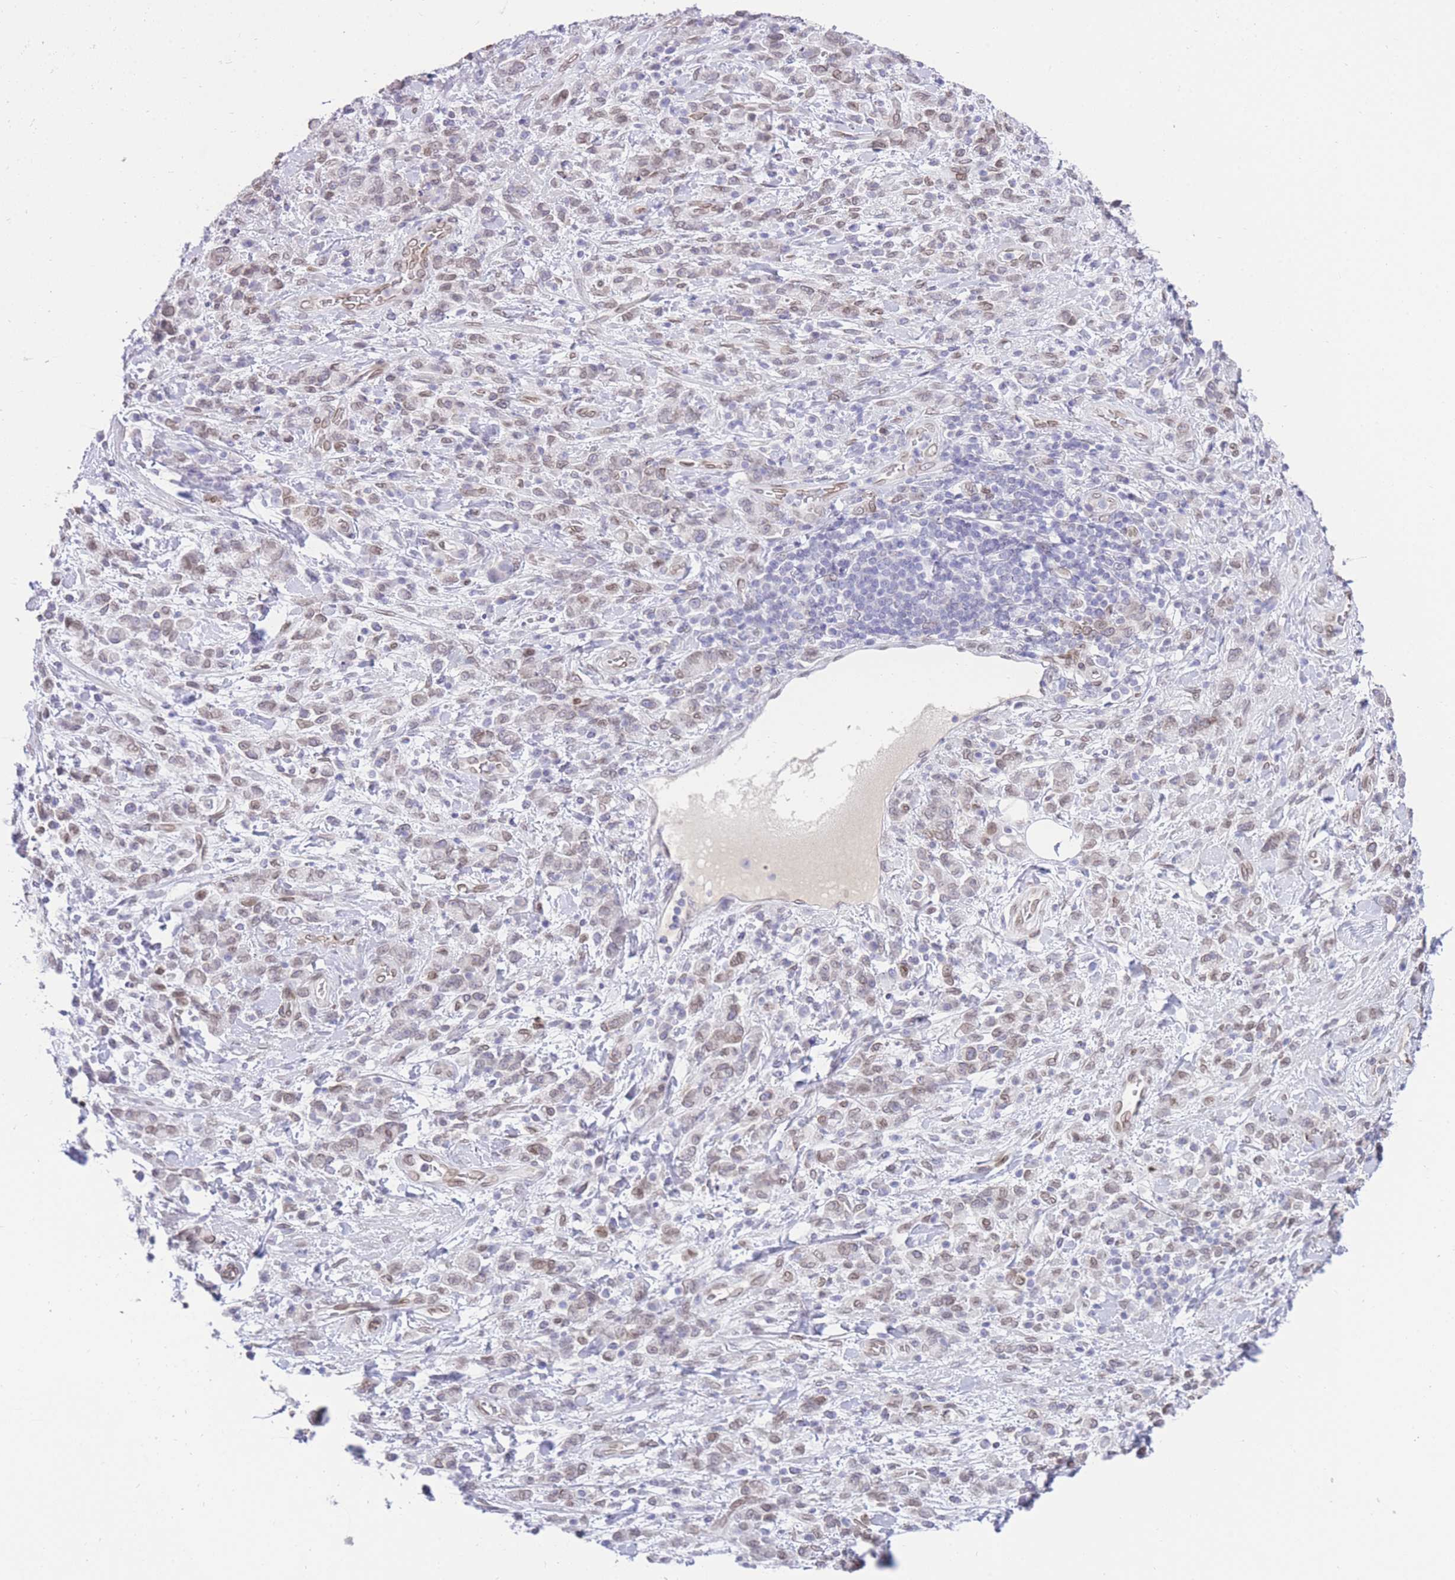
{"staining": {"intensity": "weak", "quantity": ">75%", "location": "cytoplasmic/membranous,nuclear"}, "tissue": "stomach cancer", "cell_type": "Tumor cells", "image_type": "cancer", "snomed": [{"axis": "morphology", "description": "Adenocarcinoma, NOS"}, {"axis": "topography", "description": "Stomach"}], "caption": "Approximately >75% of tumor cells in adenocarcinoma (stomach) show weak cytoplasmic/membranous and nuclear protein staining as visualized by brown immunohistochemical staining.", "gene": "OR10AD1", "patient": {"sex": "male", "age": 77}}